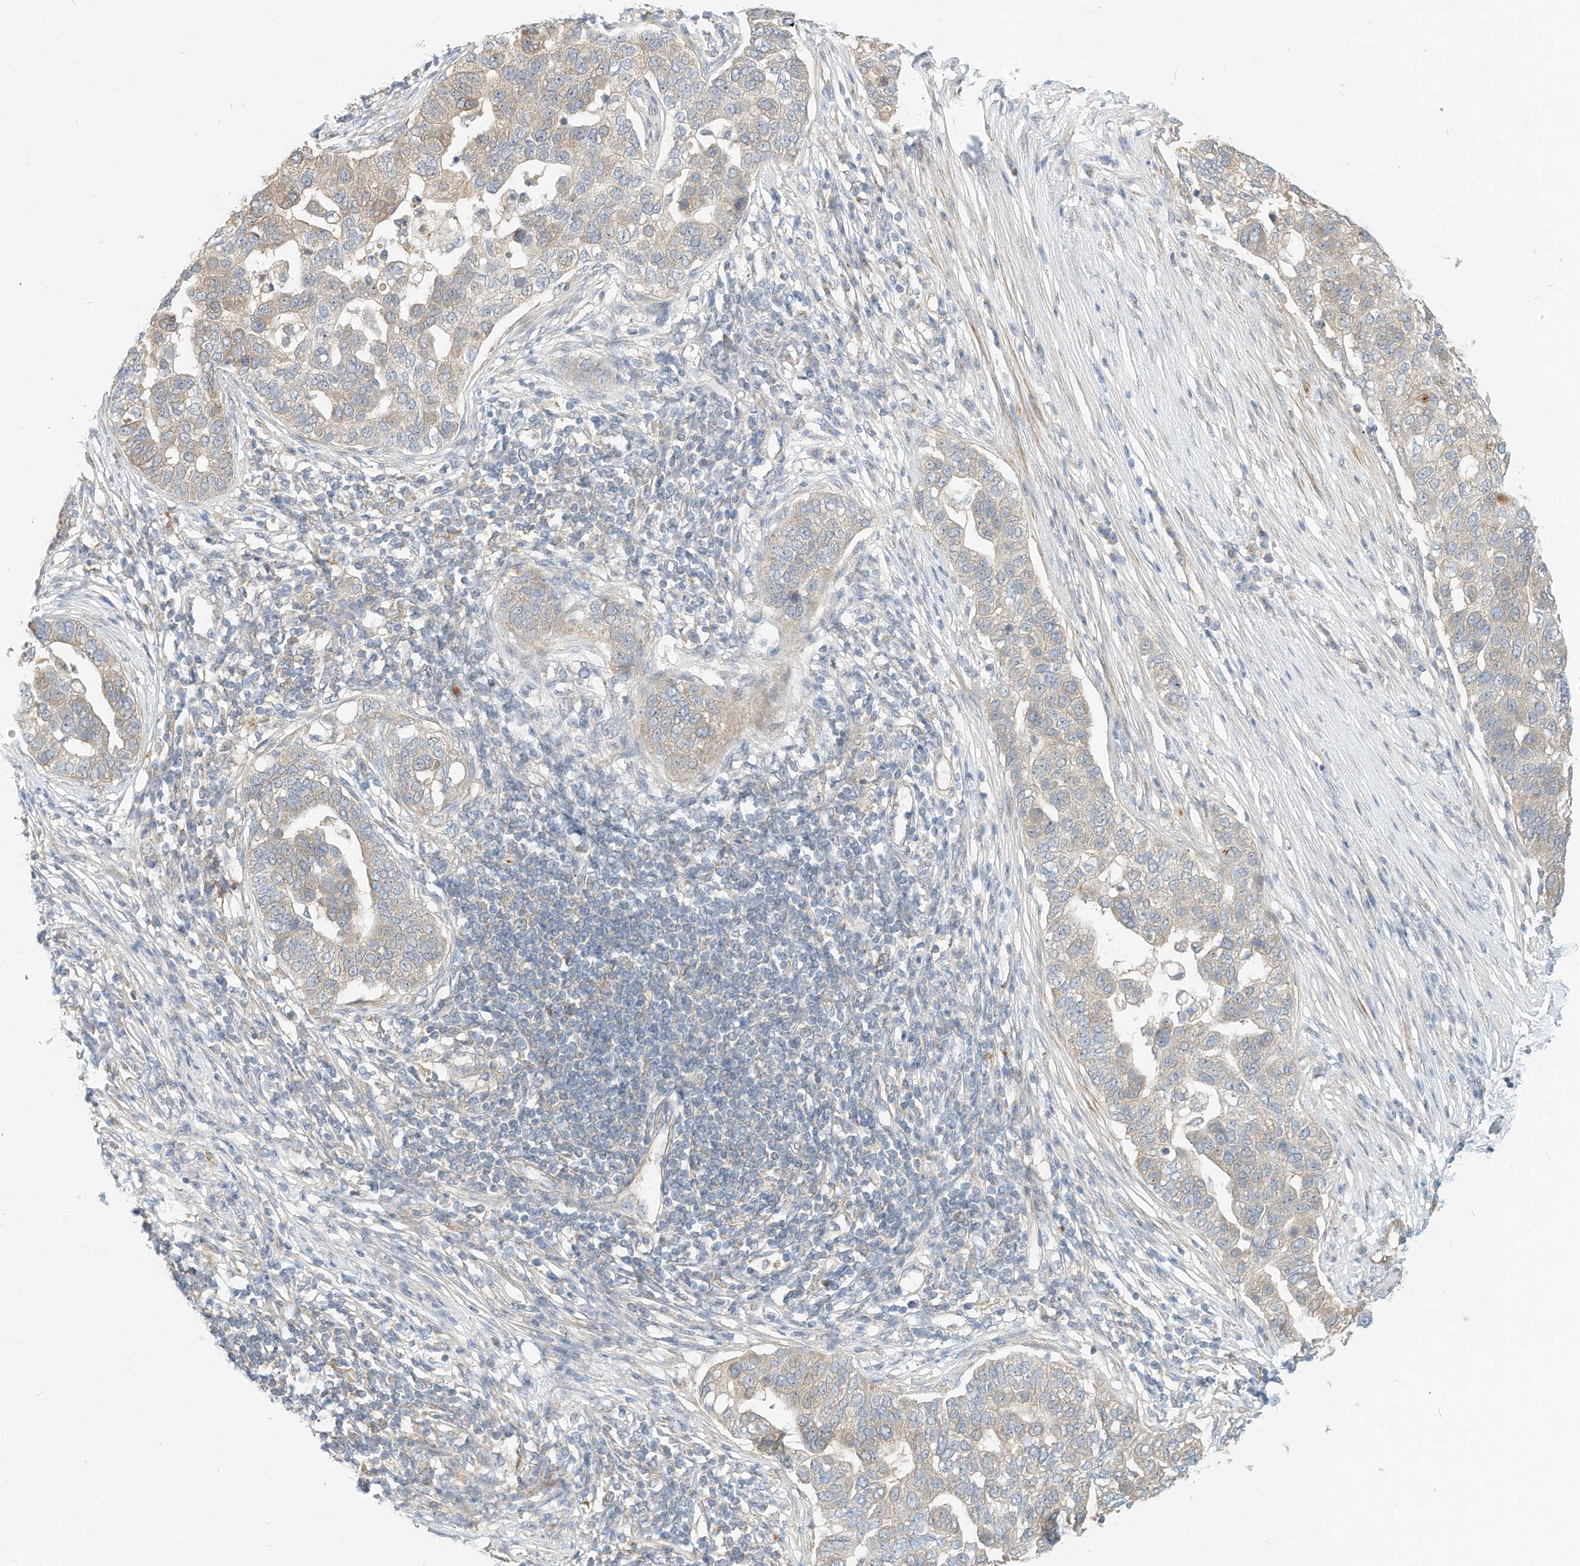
{"staining": {"intensity": "weak", "quantity": "<25%", "location": "cytoplasmic/membranous"}, "tissue": "pancreatic cancer", "cell_type": "Tumor cells", "image_type": "cancer", "snomed": [{"axis": "morphology", "description": "Adenocarcinoma, NOS"}, {"axis": "topography", "description": "Pancreas"}], "caption": "DAB (3,3'-diaminobenzidine) immunohistochemical staining of adenocarcinoma (pancreatic) demonstrates no significant positivity in tumor cells.", "gene": "OFD1", "patient": {"sex": "female", "age": 61}}